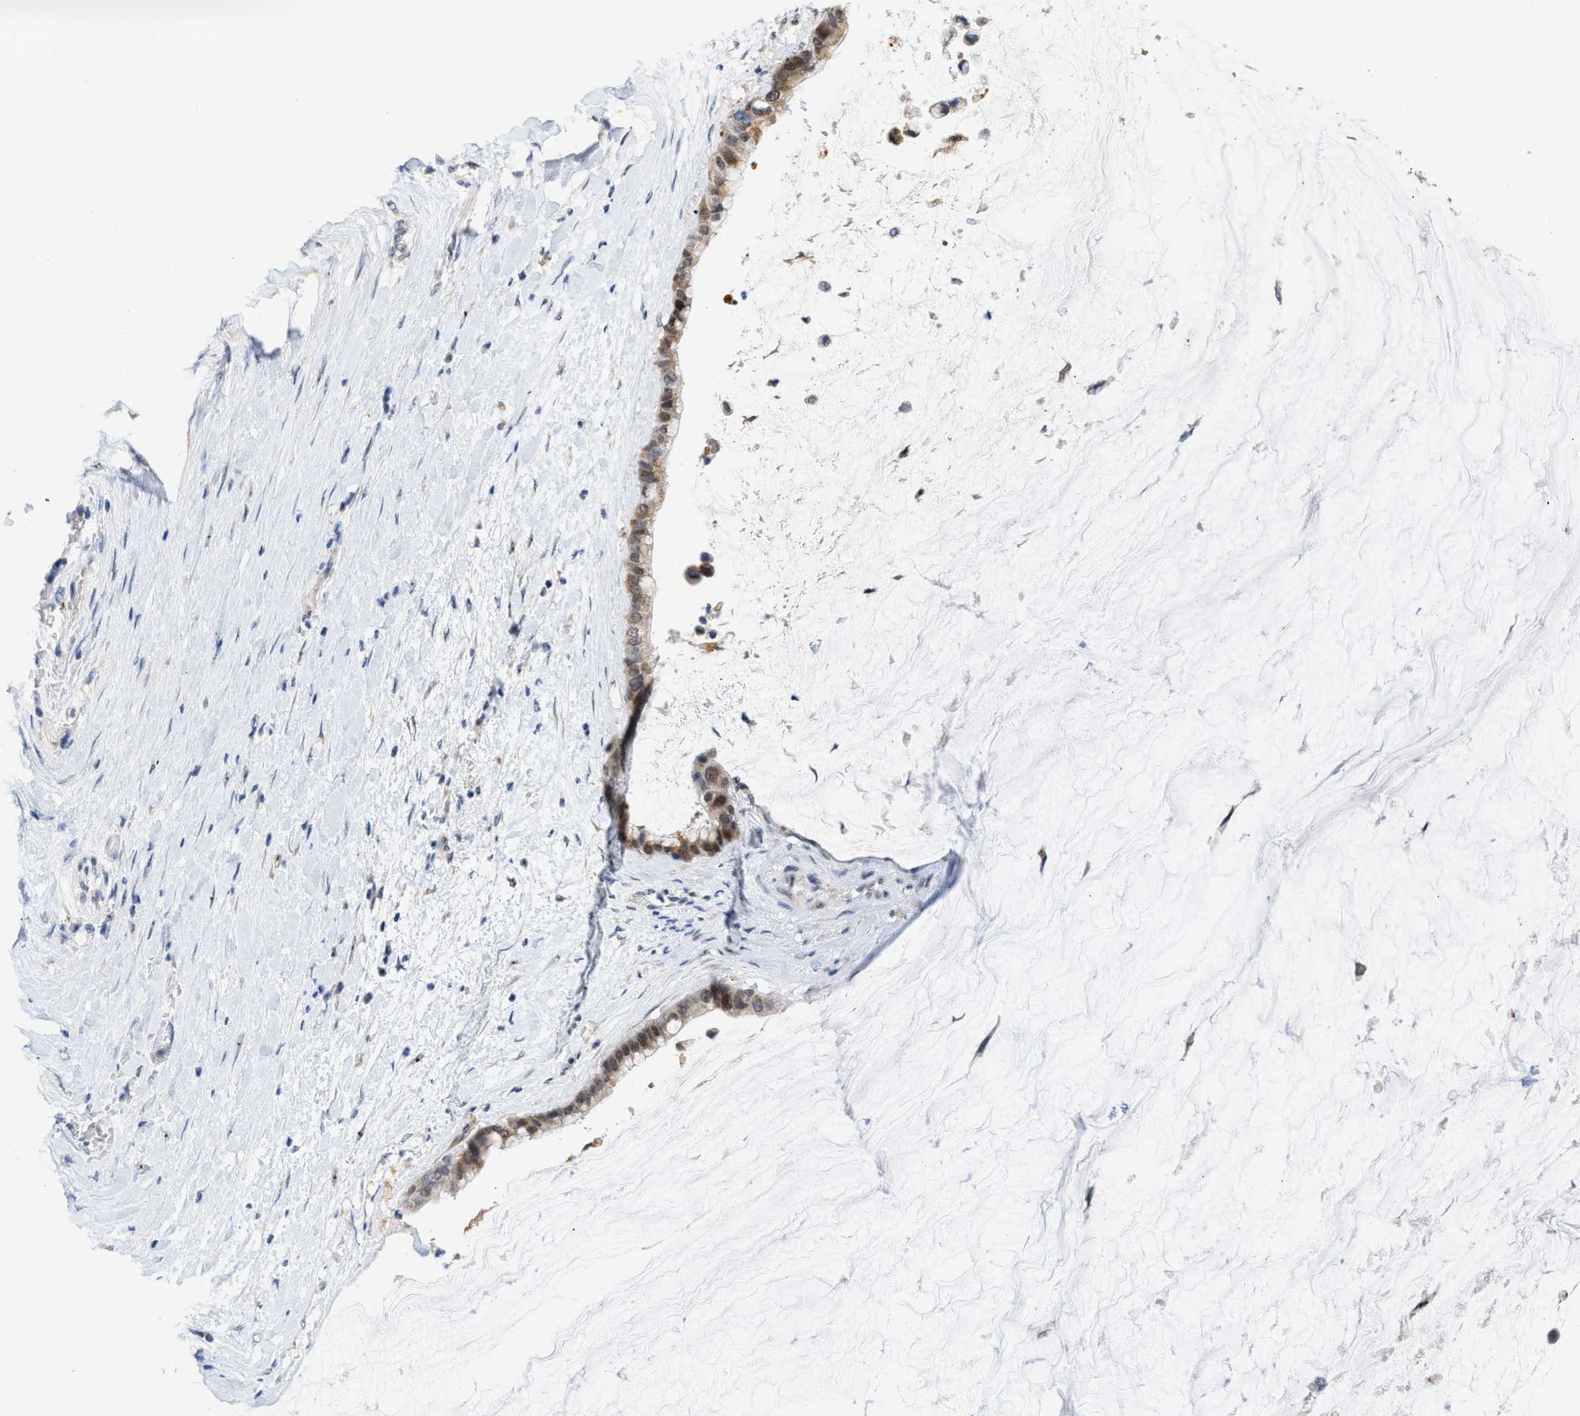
{"staining": {"intensity": "moderate", "quantity": ">75%", "location": "cytoplasmic/membranous,nuclear"}, "tissue": "pancreatic cancer", "cell_type": "Tumor cells", "image_type": "cancer", "snomed": [{"axis": "morphology", "description": "Adenocarcinoma, NOS"}, {"axis": "topography", "description": "Pancreas"}], "caption": "Brown immunohistochemical staining in pancreatic cancer (adenocarcinoma) exhibits moderate cytoplasmic/membranous and nuclear staining in about >75% of tumor cells. (DAB IHC, brown staining for protein, blue staining for nuclei).", "gene": "ELAC2", "patient": {"sex": "male", "age": 41}}